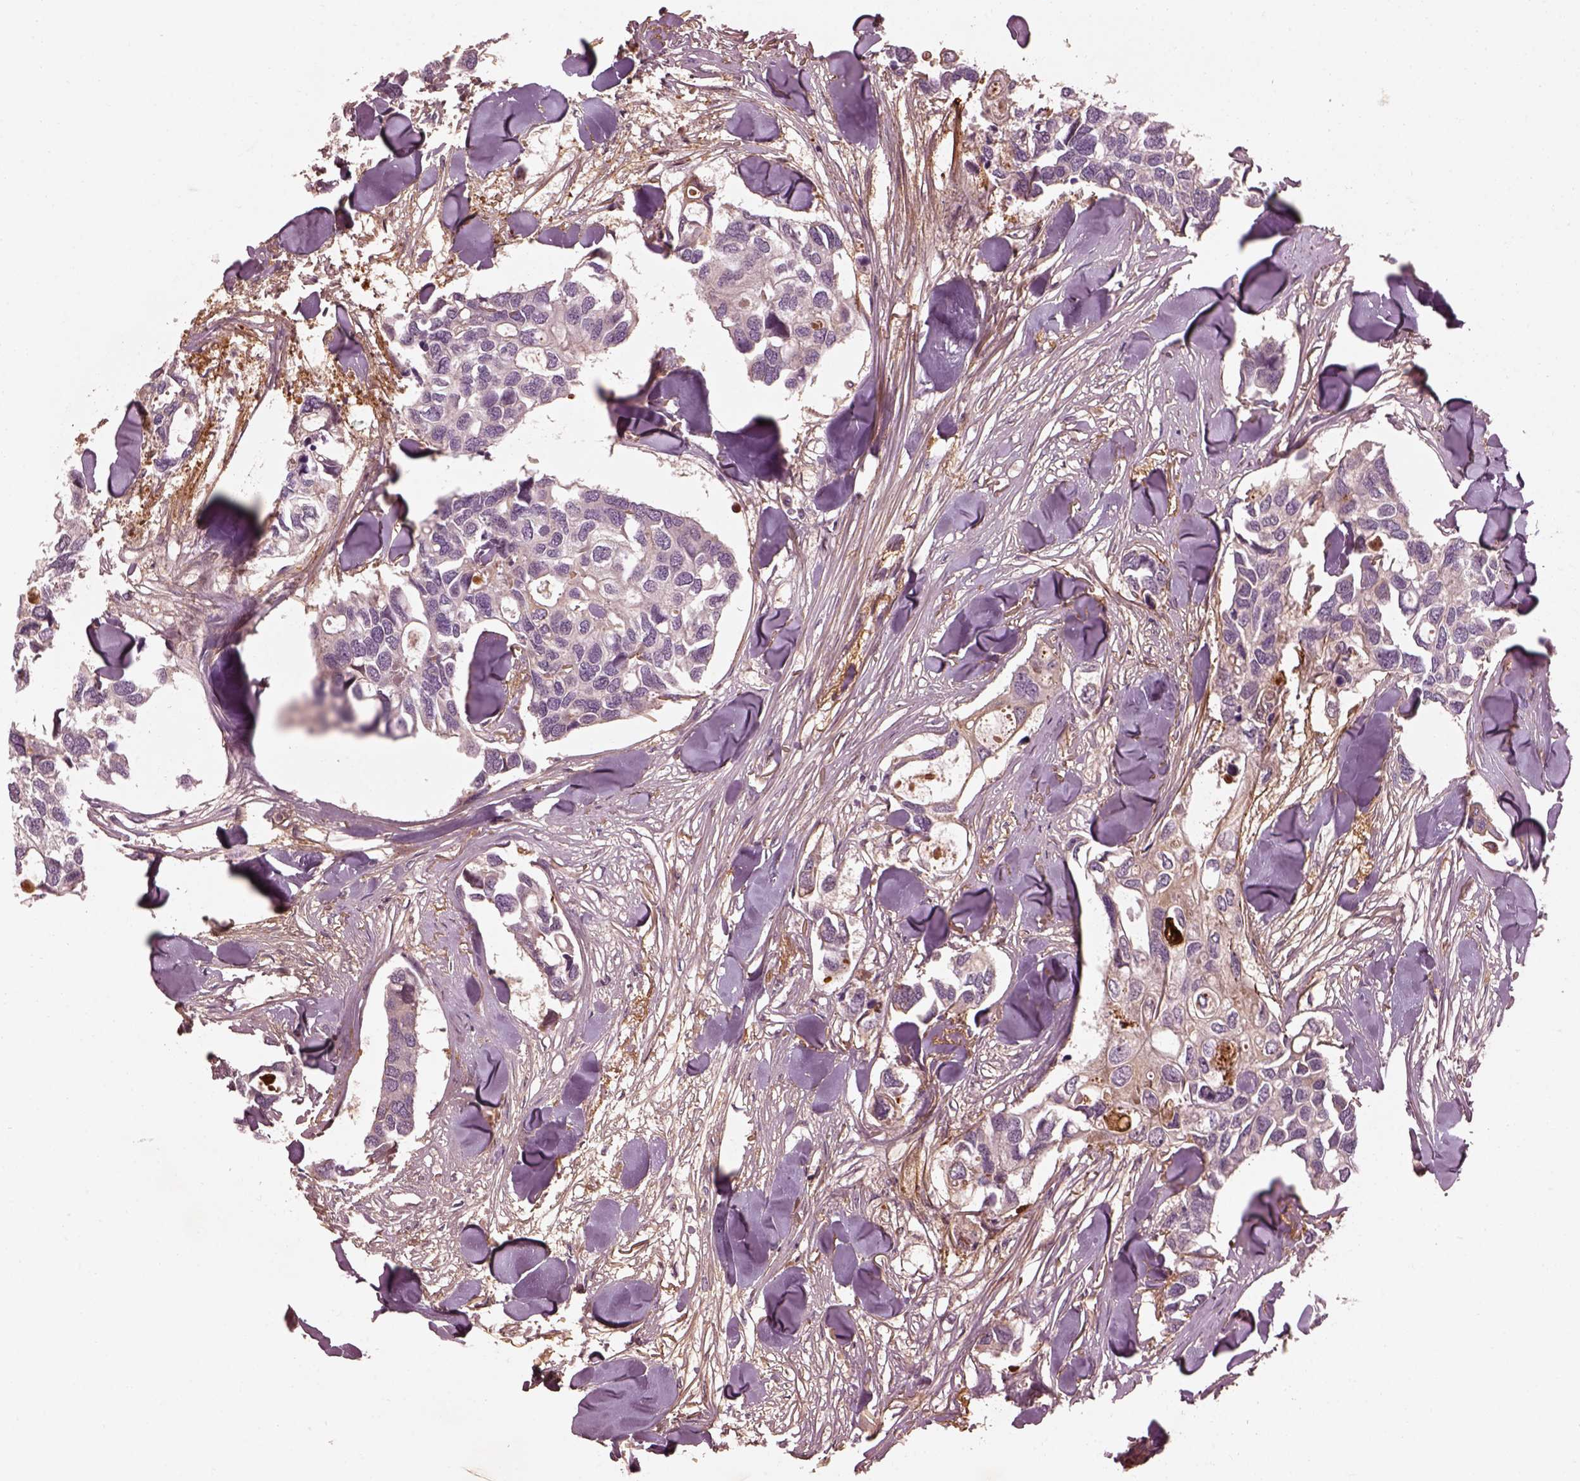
{"staining": {"intensity": "negative", "quantity": "none", "location": "none"}, "tissue": "breast cancer", "cell_type": "Tumor cells", "image_type": "cancer", "snomed": [{"axis": "morphology", "description": "Duct carcinoma"}, {"axis": "topography", "description": "Breast"}], "caption": "Immunohistochemical staining of human invasive ductal carcinoma (breast) displays no significant staining in tumor cells. (Stains: DAB (3,3'-diaminobenzidine) immunohistochemistry with hematoxylin counter stain, Microscopy: brightfield microscopy at high magnification).", "gene": "EFEMP1", "patient": {"sex": "female", "age": 83}}